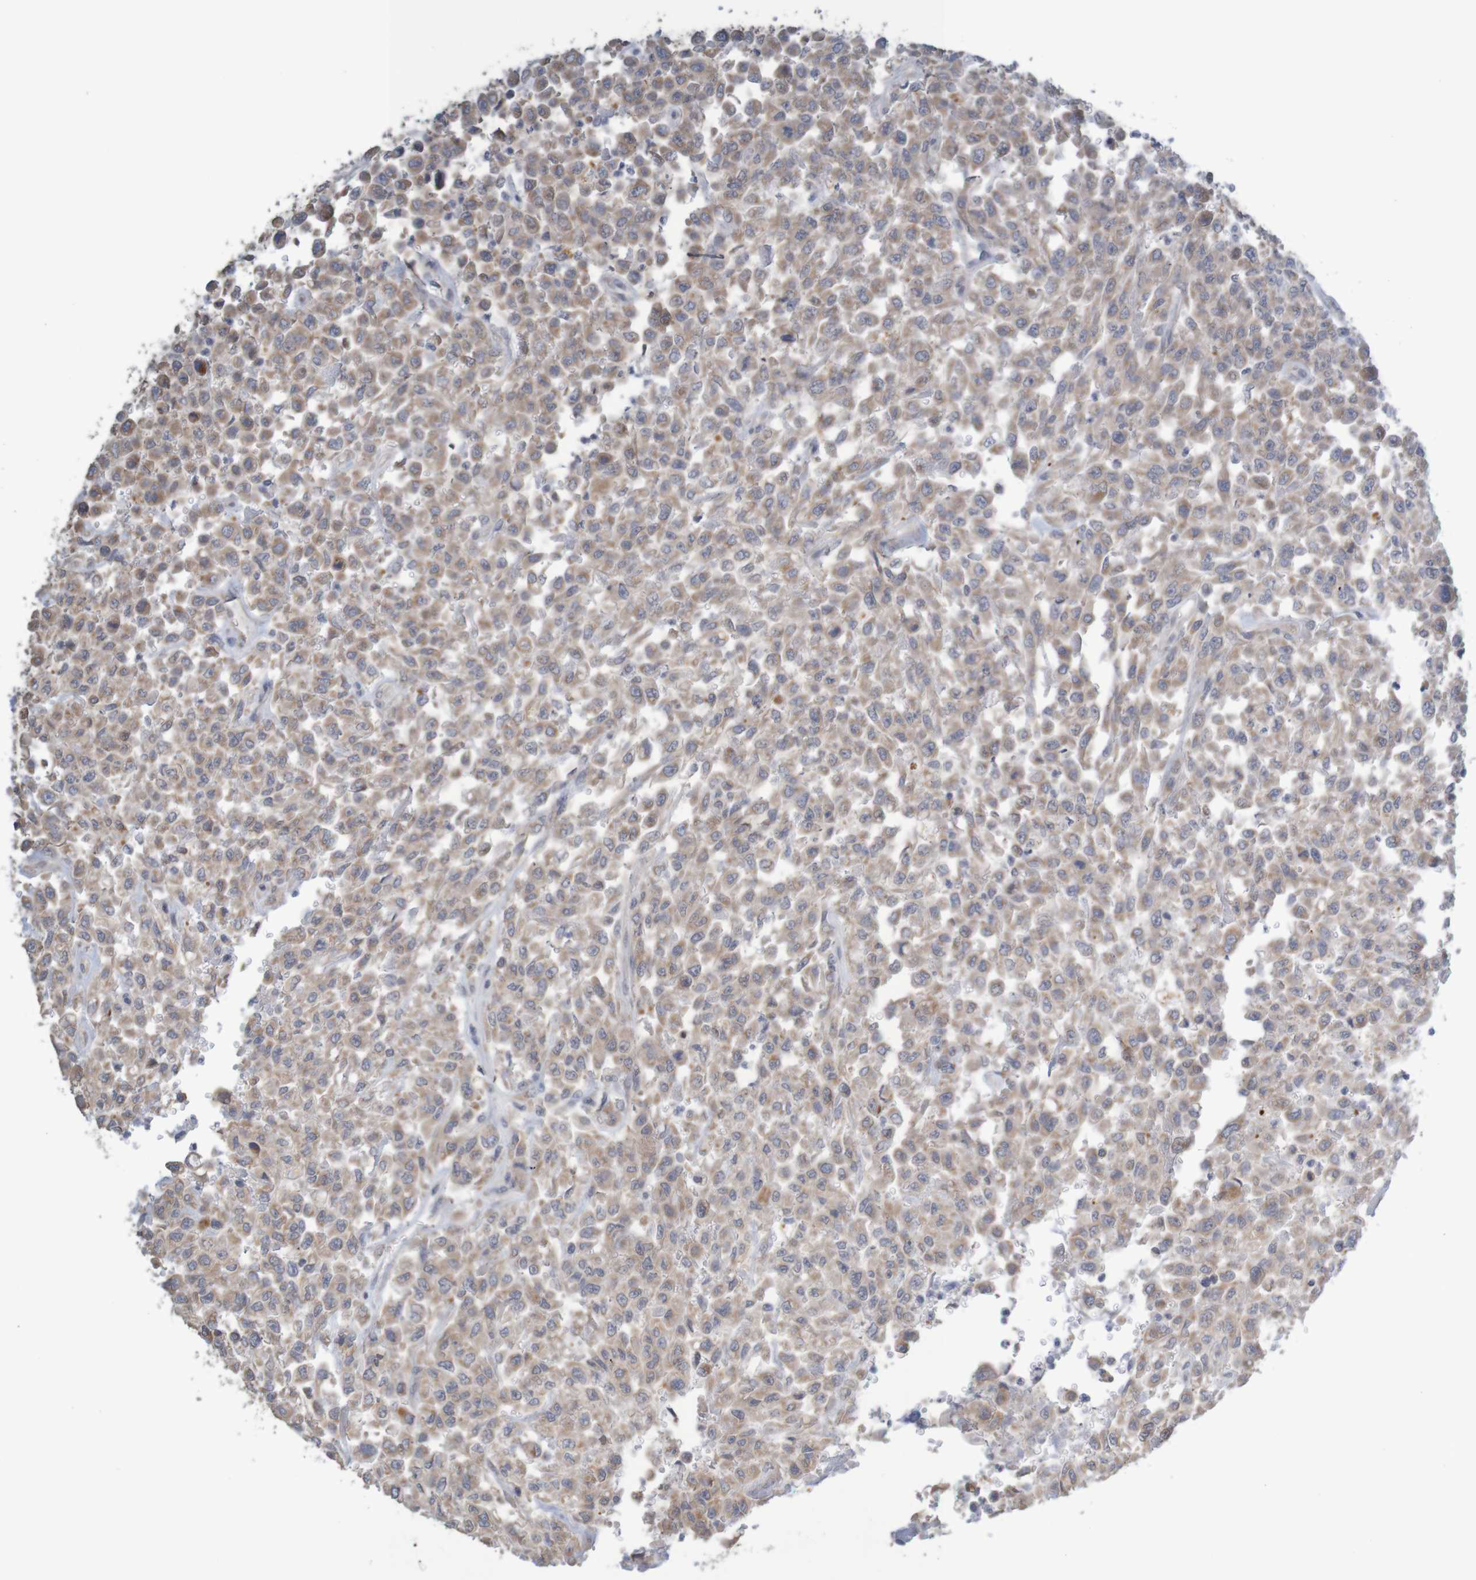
{"staining": {"intensity": "weak", "quantity": ">75%", "location": "cytoplasmic/membranous"}, "tissue": "urothelial cancer", "cell_type": "Tumor cells", "image_type": "cancer", "snomed": [{"axis": "morphology", "description": "Urothelial carcinoma, High grade"}, {"axis": "topography", "description": "Urinary bladder"}], "caption": "The histopathology image reveals immunohistochemical staining of urothelial cancer. There is weak cytoplasmic/membranous staining is identified in about >75% of tumor cells.", "gene": "ANKK1", "patient": {"sex": "male", "age": 46}}